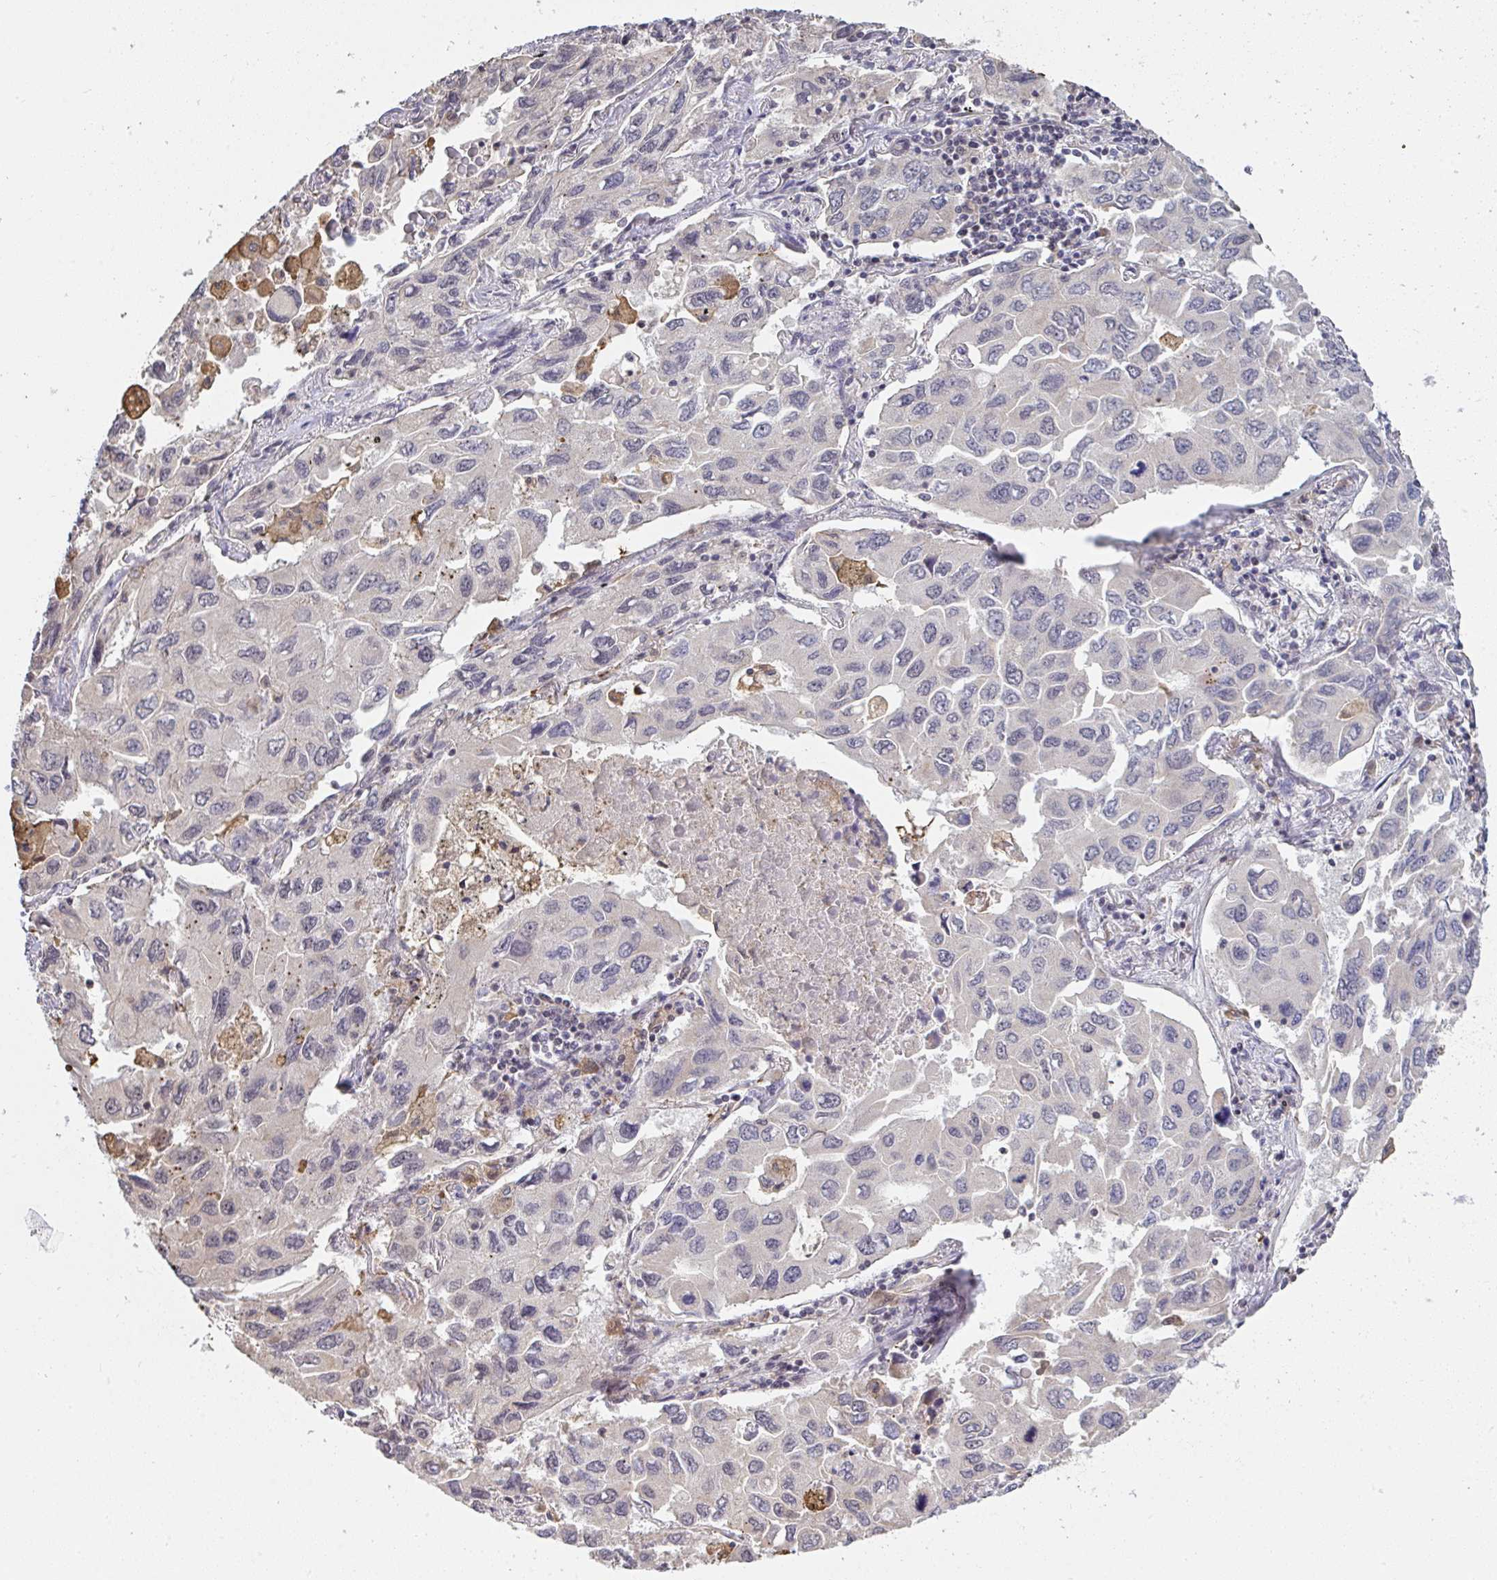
{"staining": {"intensity": "negative", "quantity": "none", "location": "none"}, "tissue": "lung cancer", "cell_type": "Tumor cells", "image_type": "cancer", "snomed": [{"axis": "morphology", "description": "Adenocarcinoma, NOS"}, {"axis": "topography", "description": "Lung"}], "caption": "IHC of human lung cancer (adenocarcinoma) exhibits no positivity in tumor cells. (DAB (3,3'-diaminobenzidine) immunohistochemistry with hematoxylin counter stain).", "gene": "SAP30", "patient": {"sex": "male", "age": 64}}